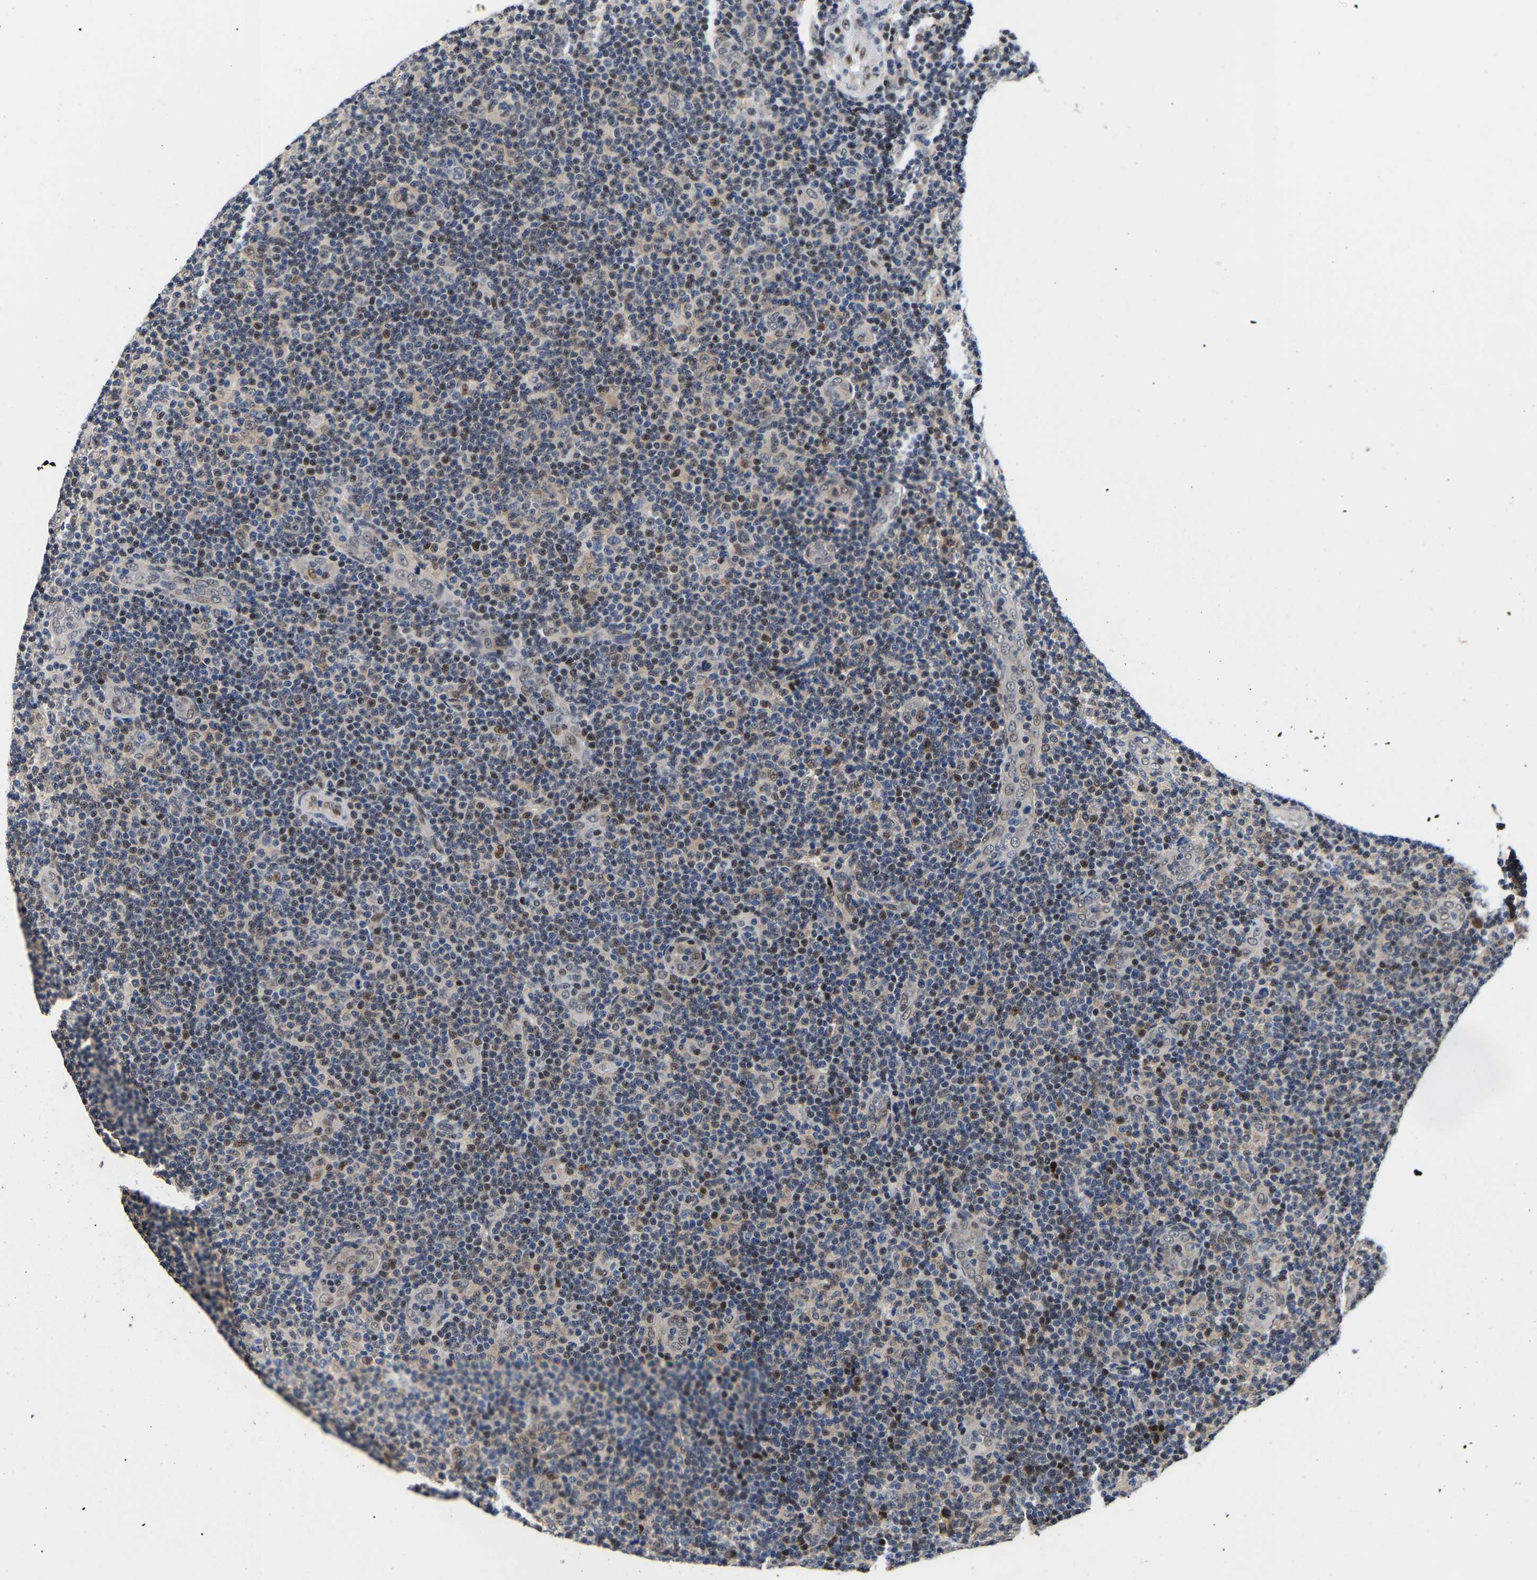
{"staining": {"intensity": "moderate", "quantity": "25%-75%", "location": "nuclear"}, "tissue": "lymphoma", "cell_type": "Tumor cells", "image_type": "cancer", "snomed": [{"axis": "morphology", "description": "Malignant lymphoma, non-Hodgkin's type, Low grade"}, {"axis": "topography", "description": "Lymph node"}], "caption": "Lymphoma stained for a protein (brown) shows moderate nuclear positive expression in approximately 25%-75% of tumor cells.", "gene": "PTRHD1", "patient": {"sex": "male", "age": 83}}